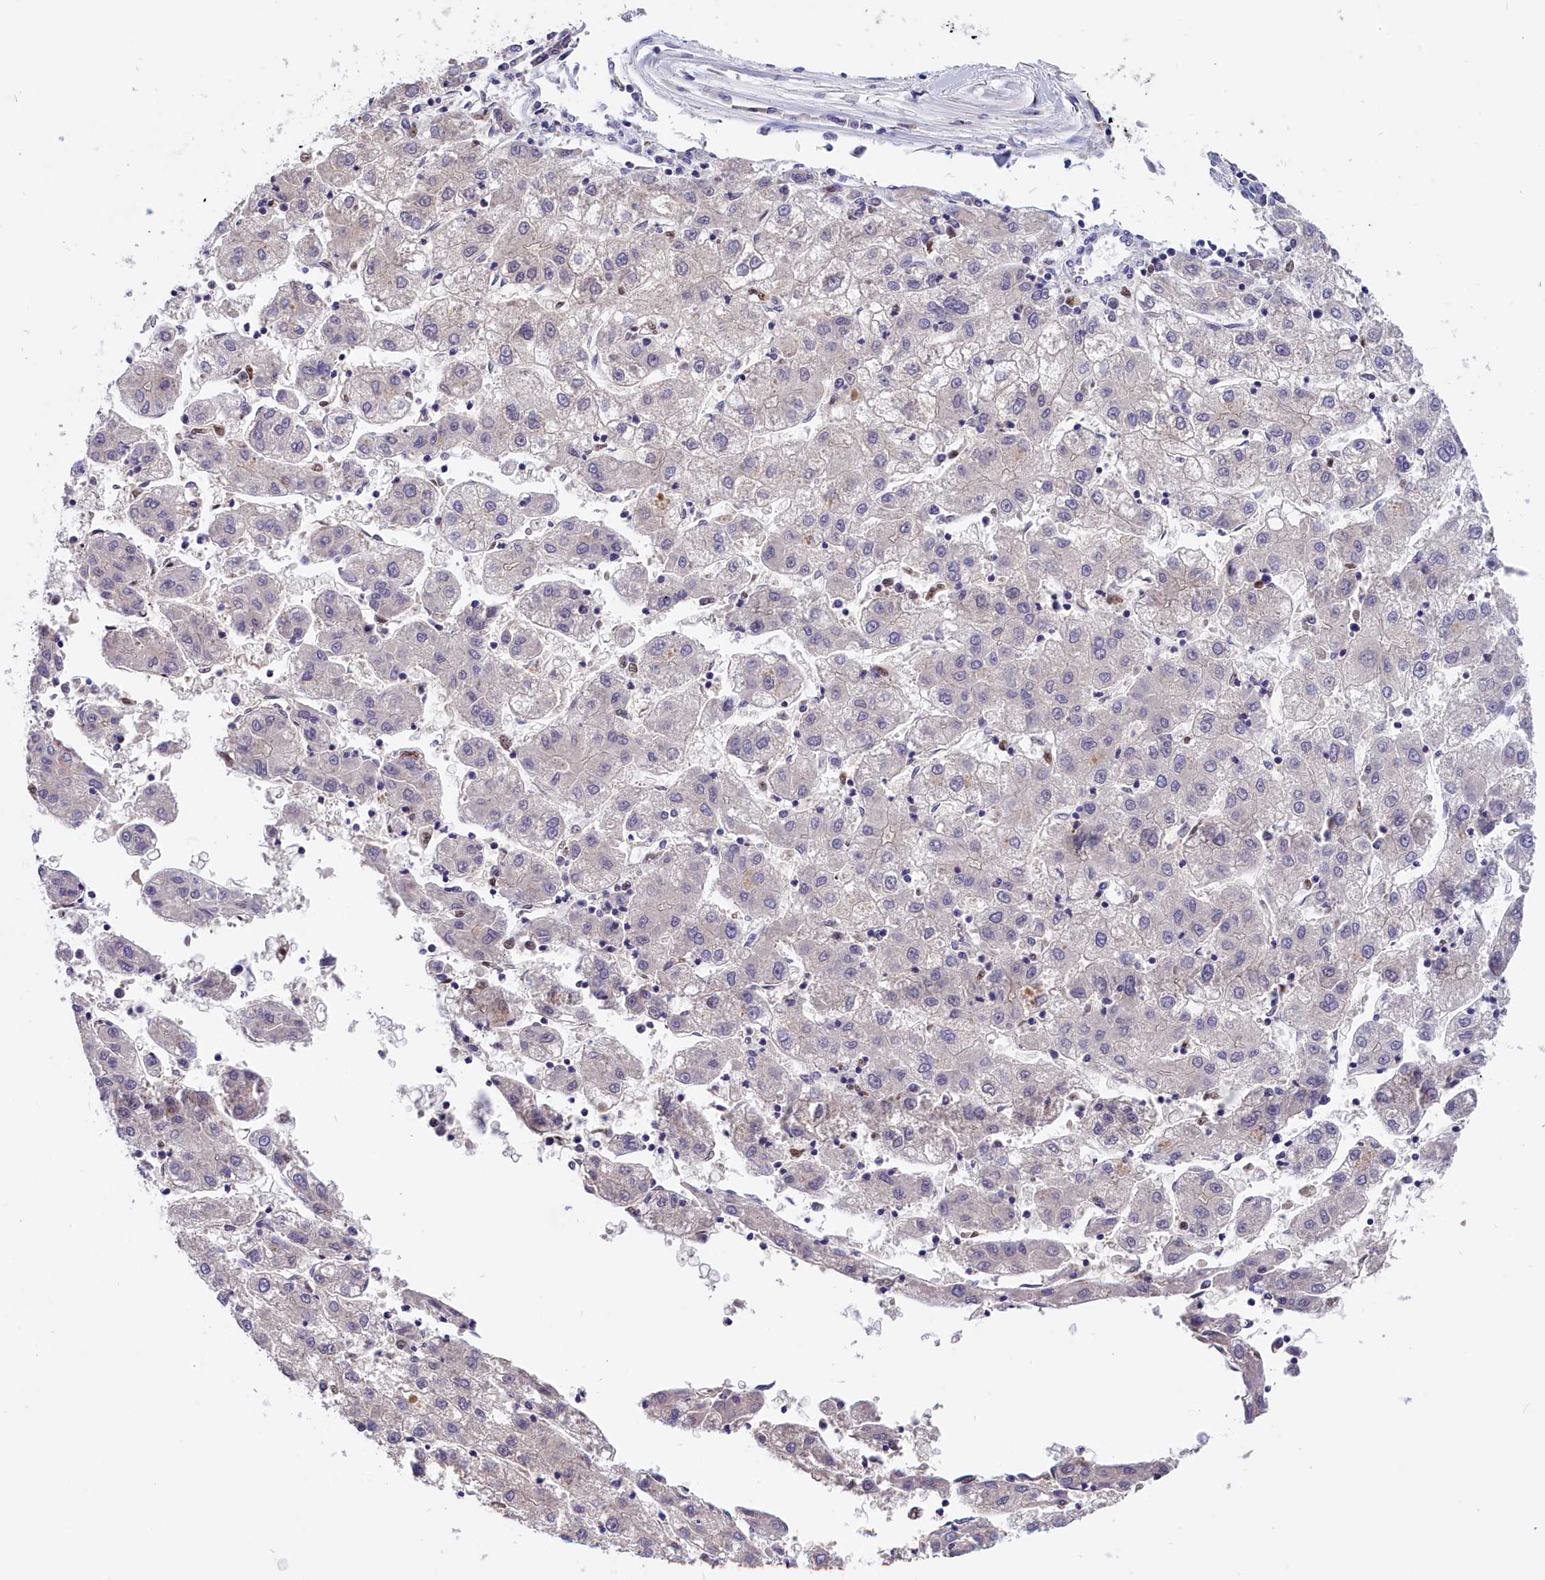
{"staining": {"intensity": "negative", "quantity": "none", "location": "none"}, "tissue": "liver cancer", "cell_type": "Tumor cells", "image_type": "cancer", "snomed": [{"axis": "morphology", "description": "Carcinoma, Hepatocellular, NOS"}, {"axis": "topography", "description": "Liver"}], "caption": "Immunohistochemistry of liver hepatocellular carcinoma exhibits no staining in tumor cells.", "gene": "BTBD9", "patient": {"sex": "male", "age": 72}}